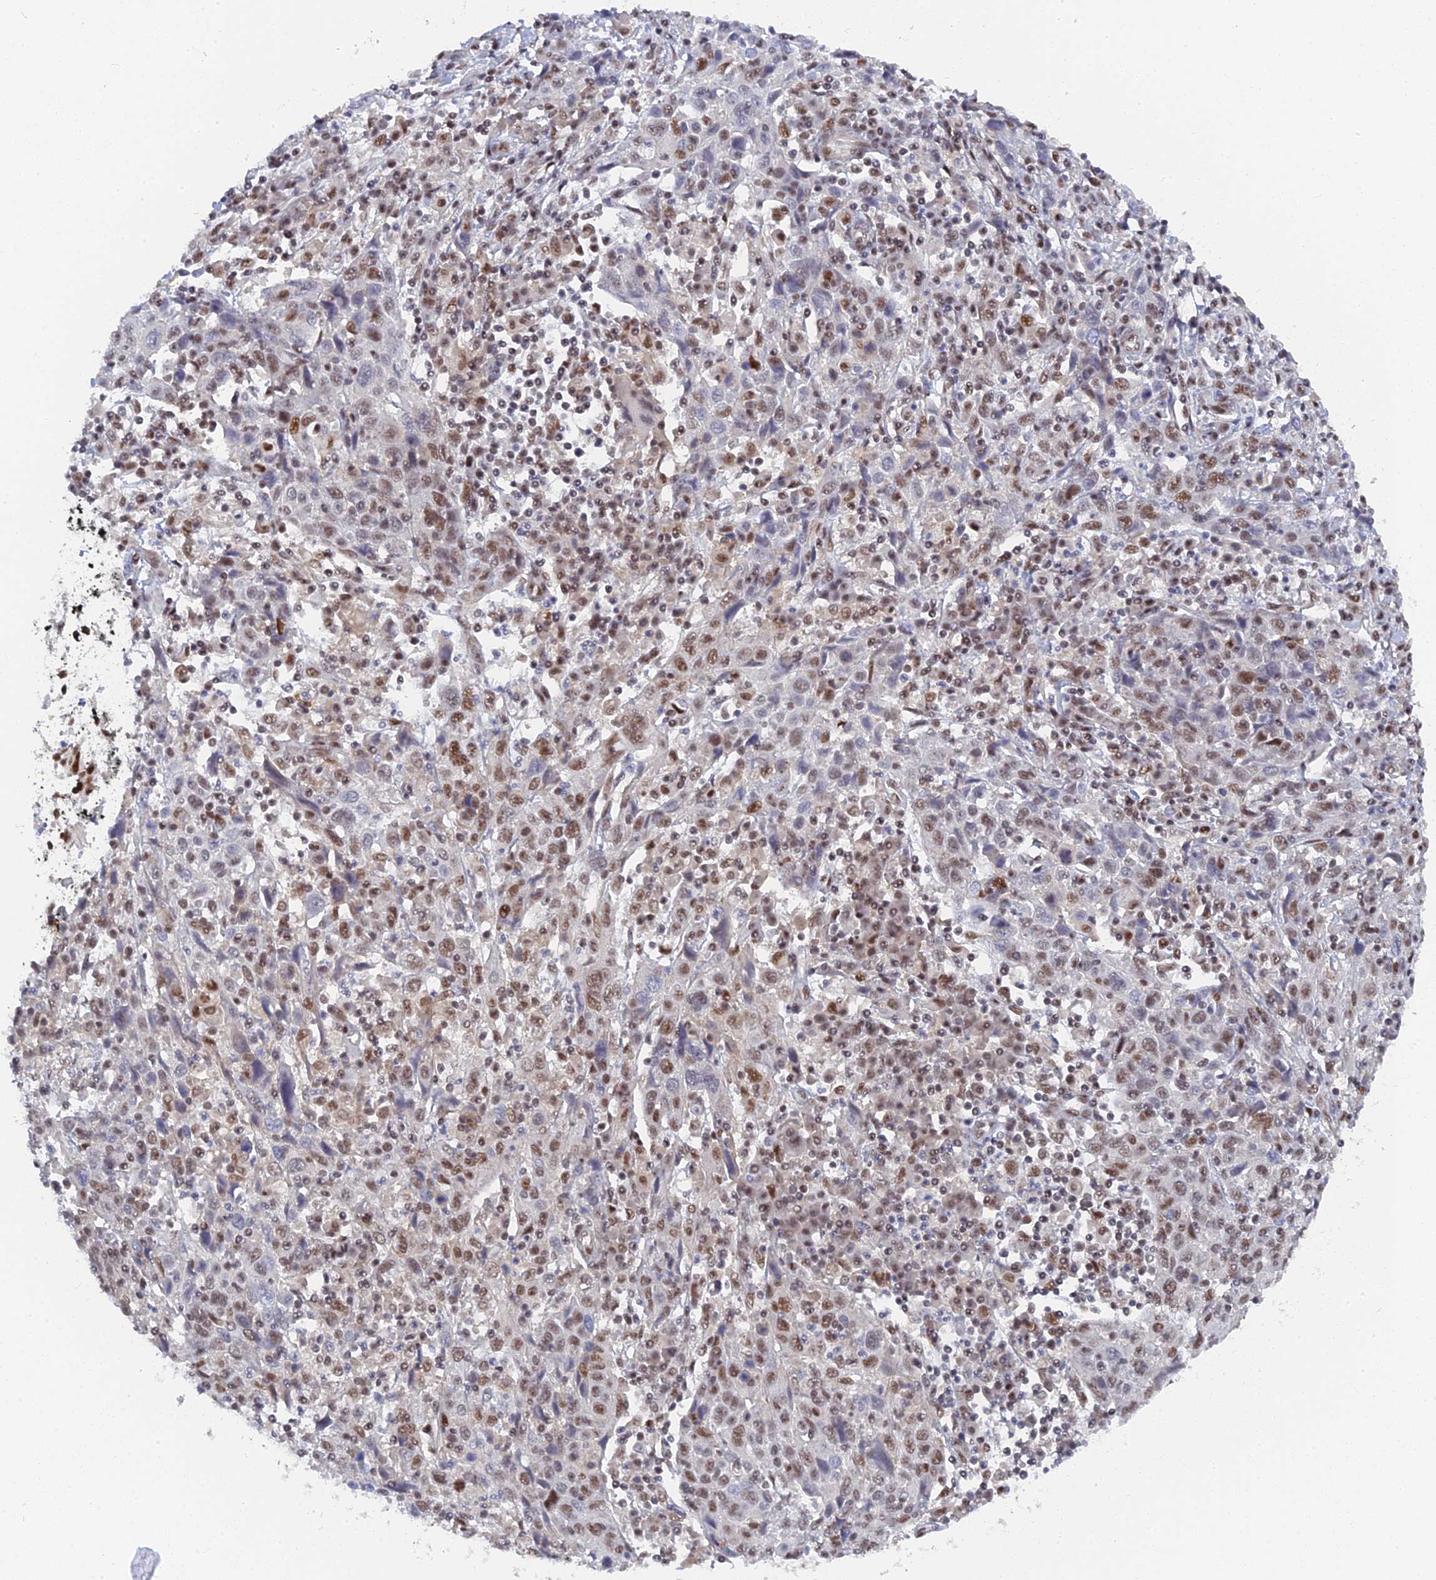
{"staining": {"intensity": "moderate", "quantity": "25%-75%", "location": "nuclear"}, "tissue": "cervical cancer", "cell_type": "Tumor cells", "image_type": "cancer", "snomed": [{"axis": "morphology", "description": "Squamous cell carcinoma, NOS"}, {"axis": "topography", "description": "Cervix"}], "caption": "Immunohistochemical staining of cervical squamous cell carcinoma exhibits moderate nuclear protein staining in approximately 25%-75% of tumor cells. (Brightfield microscopy of DAB IHC at high magnification).", "gene": "CCDC85A", "patient": {"sex": "female", "age": 46}}